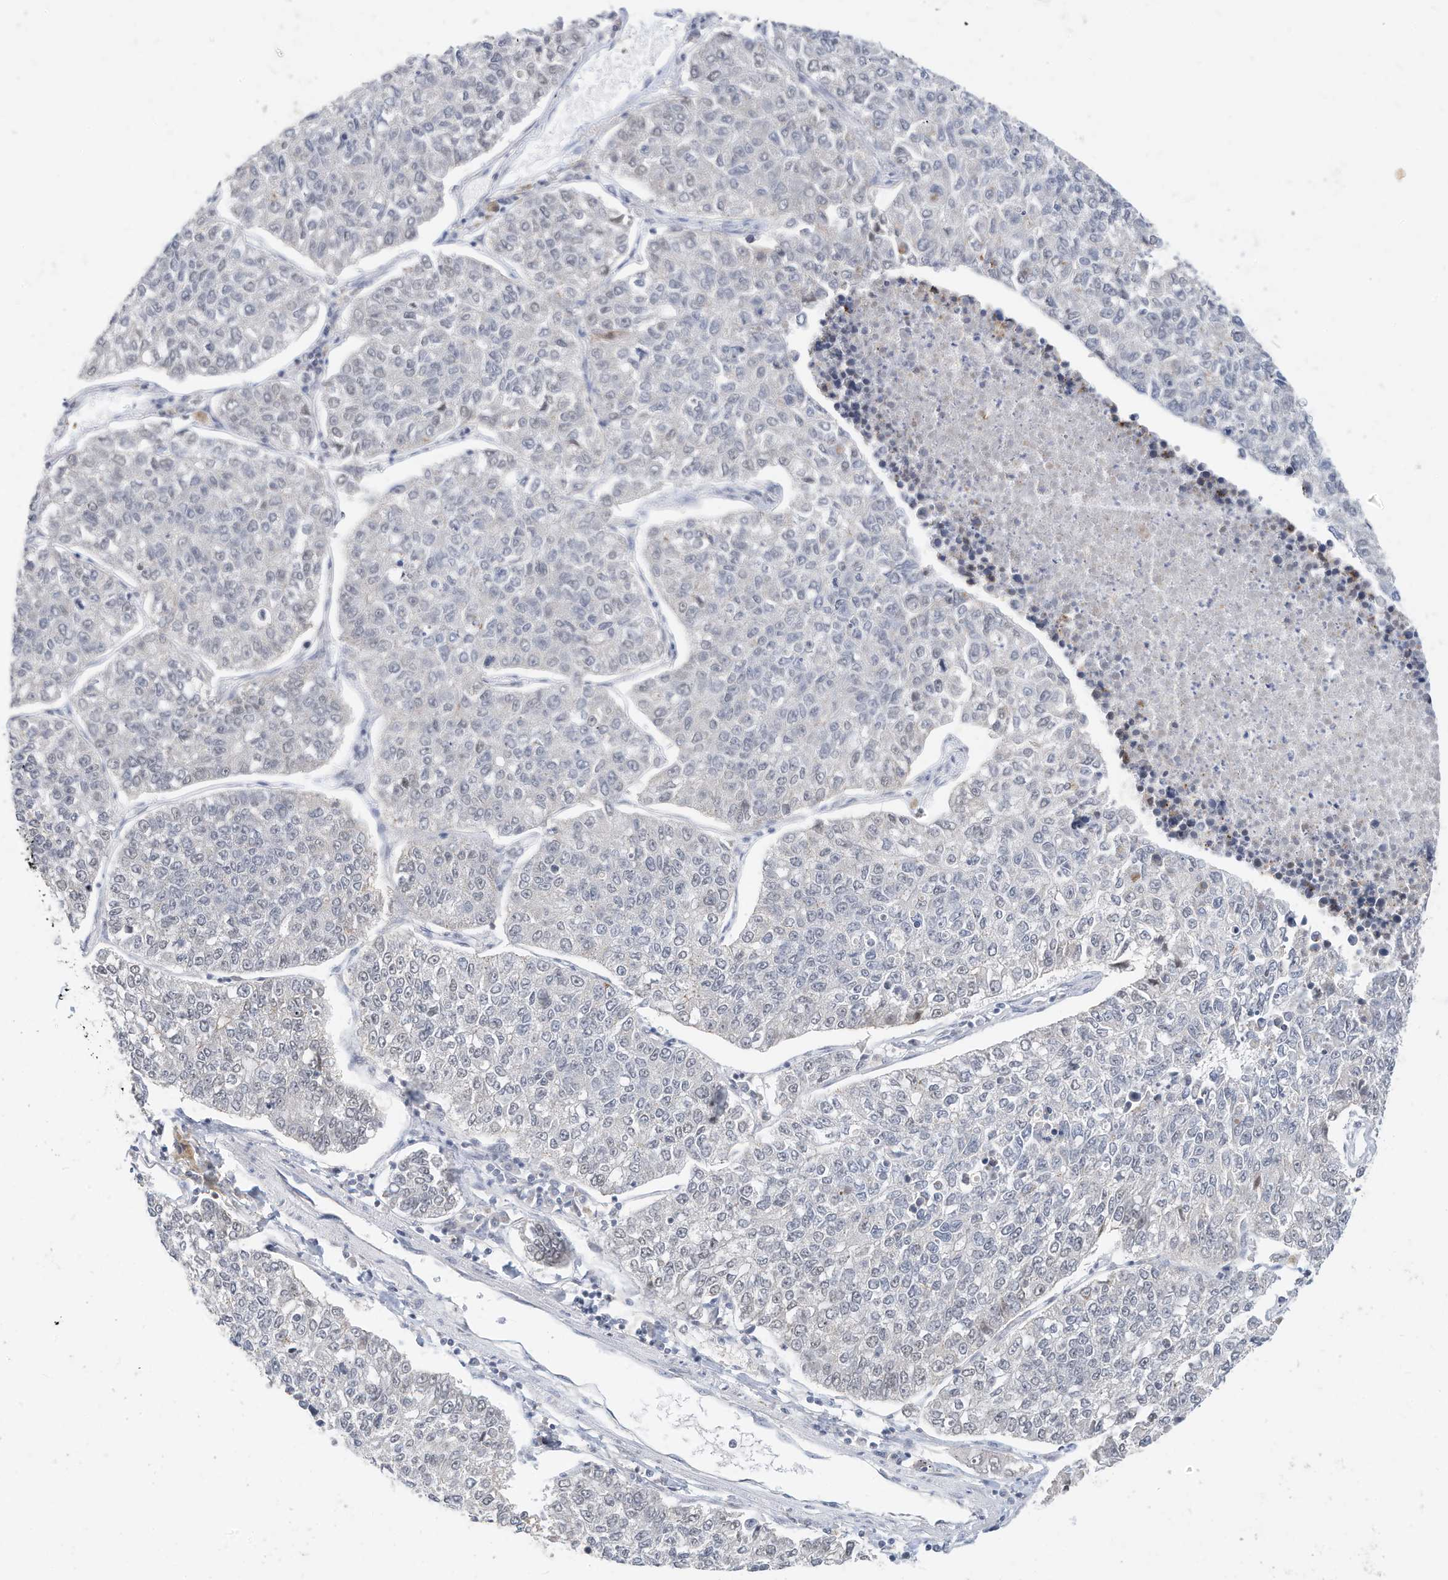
{"staining": {"intensity": "negative", "quantity": "none", "location": "none"}, "tissue": "lung cancer", "cell_type": "Tumor cells", "image_type": "cancer", "snomed": [{"axis": "morphology", "description": "Adenocarcinoma, NOS"}, {"axis": "topography", "description": "Lung"}], "caption": "Immunohistochemistry (IHC) of human lung cancer demonstrates no expression in tumor cells.", "gene": "OGT", "patient": {"sex": "male", "age": 49}}